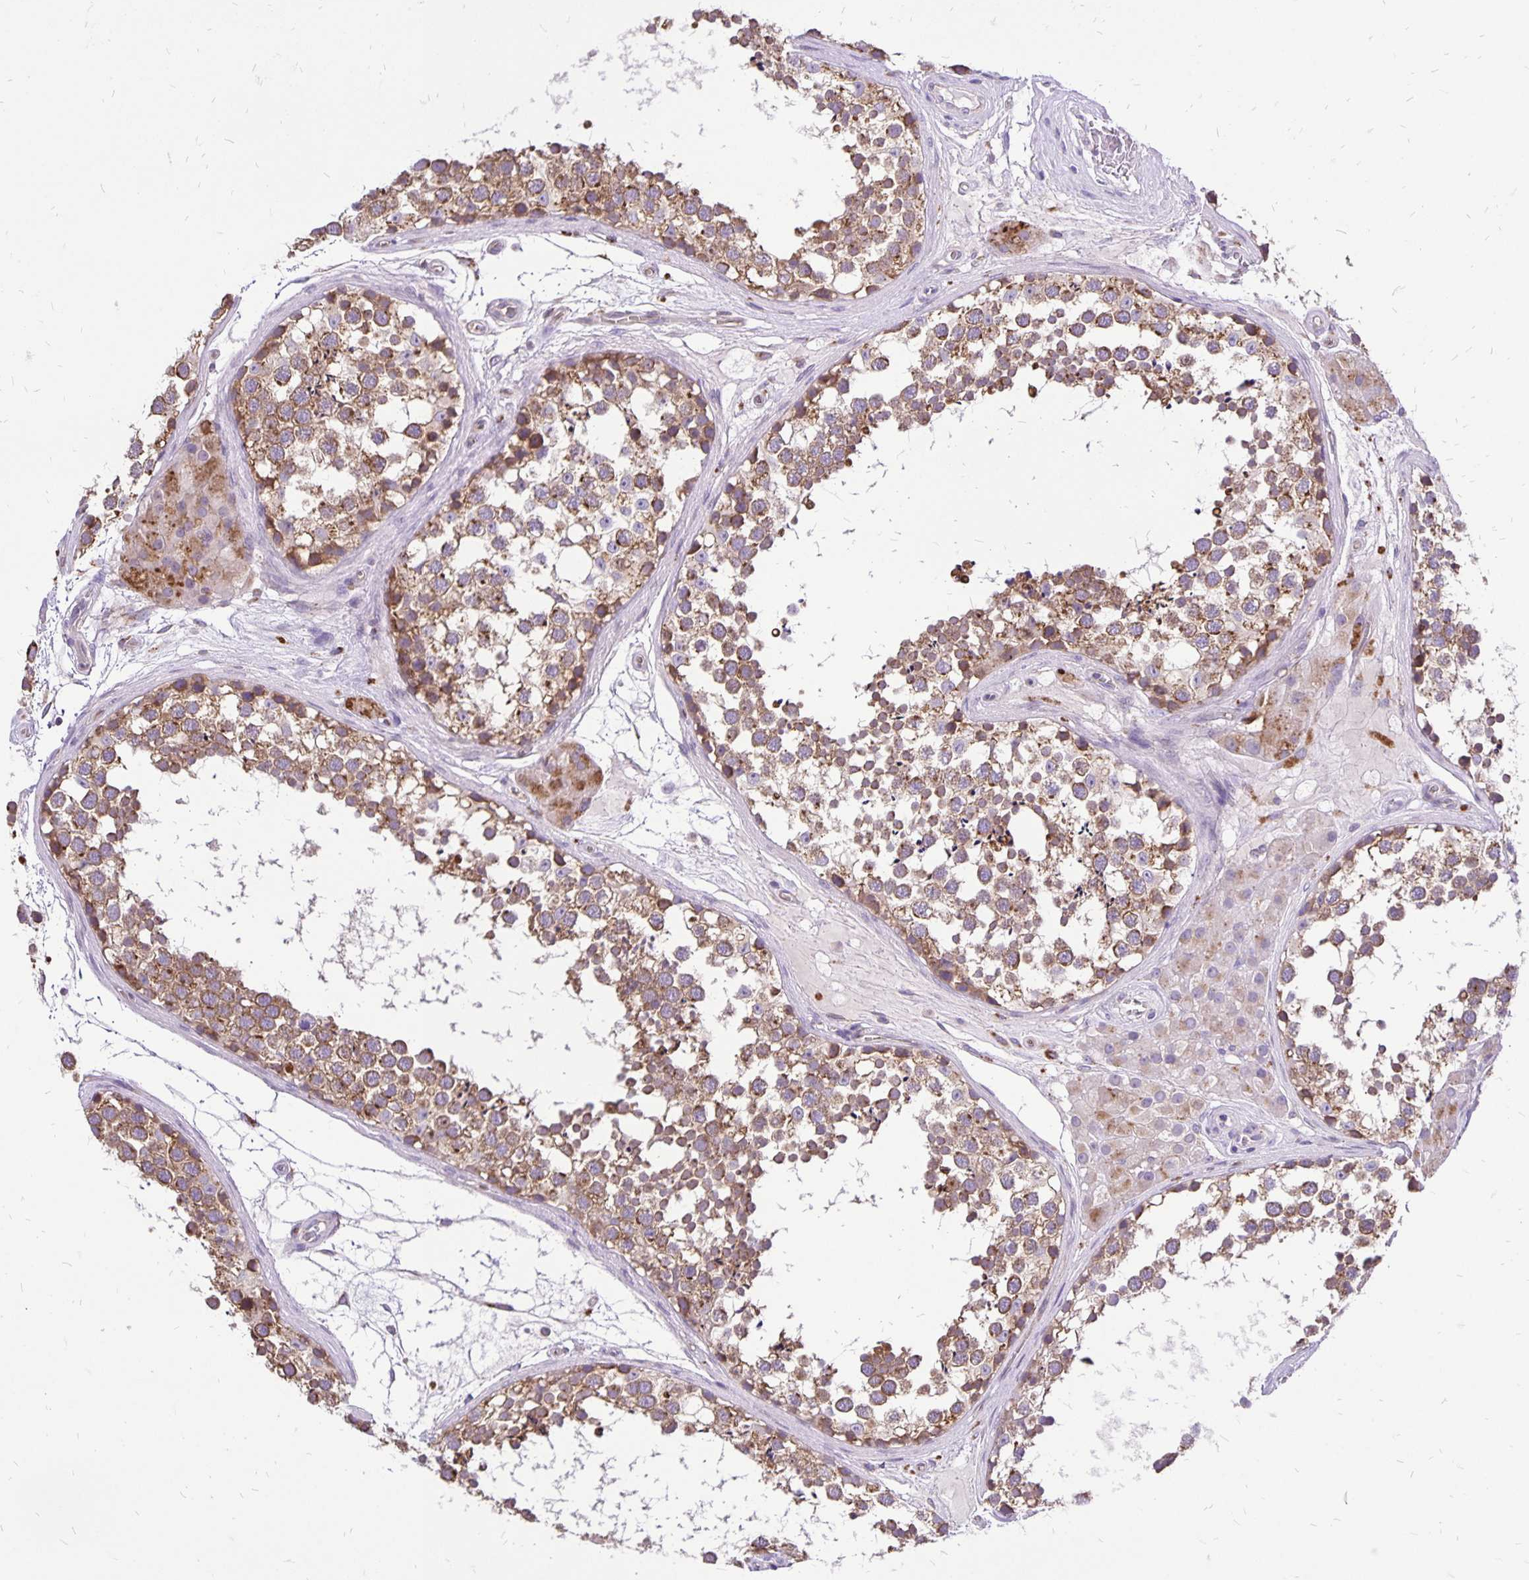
{"staining": {"intensity": "moderate", "quantity": ">75%", "location": "cytoplasmic/membranous"}, "tissue": "testis", "cell_type": "Cells in seminiferous ducts", "image_type": "normal", "snomed": [{"axis": "morphology", "description": "Normal tissue, NOS"}, {"axis": "morphology", "description": "Seminoma, NOS"}, {"axis": "topography", "description": "Testis"}], "caption": "The immunohistochemical stain shows moderate cytoplasmic/membranous expression in cells in seminiferous ducts of normal testis. The staining is performed using DAB (3,3'-diaminobenzidine) brown chromogen to label protein expression. The nuclei are counter-stained blue using hematoxylin.", "gene": "EIF5A", "patient": {"sex": "male", "age": 65}}